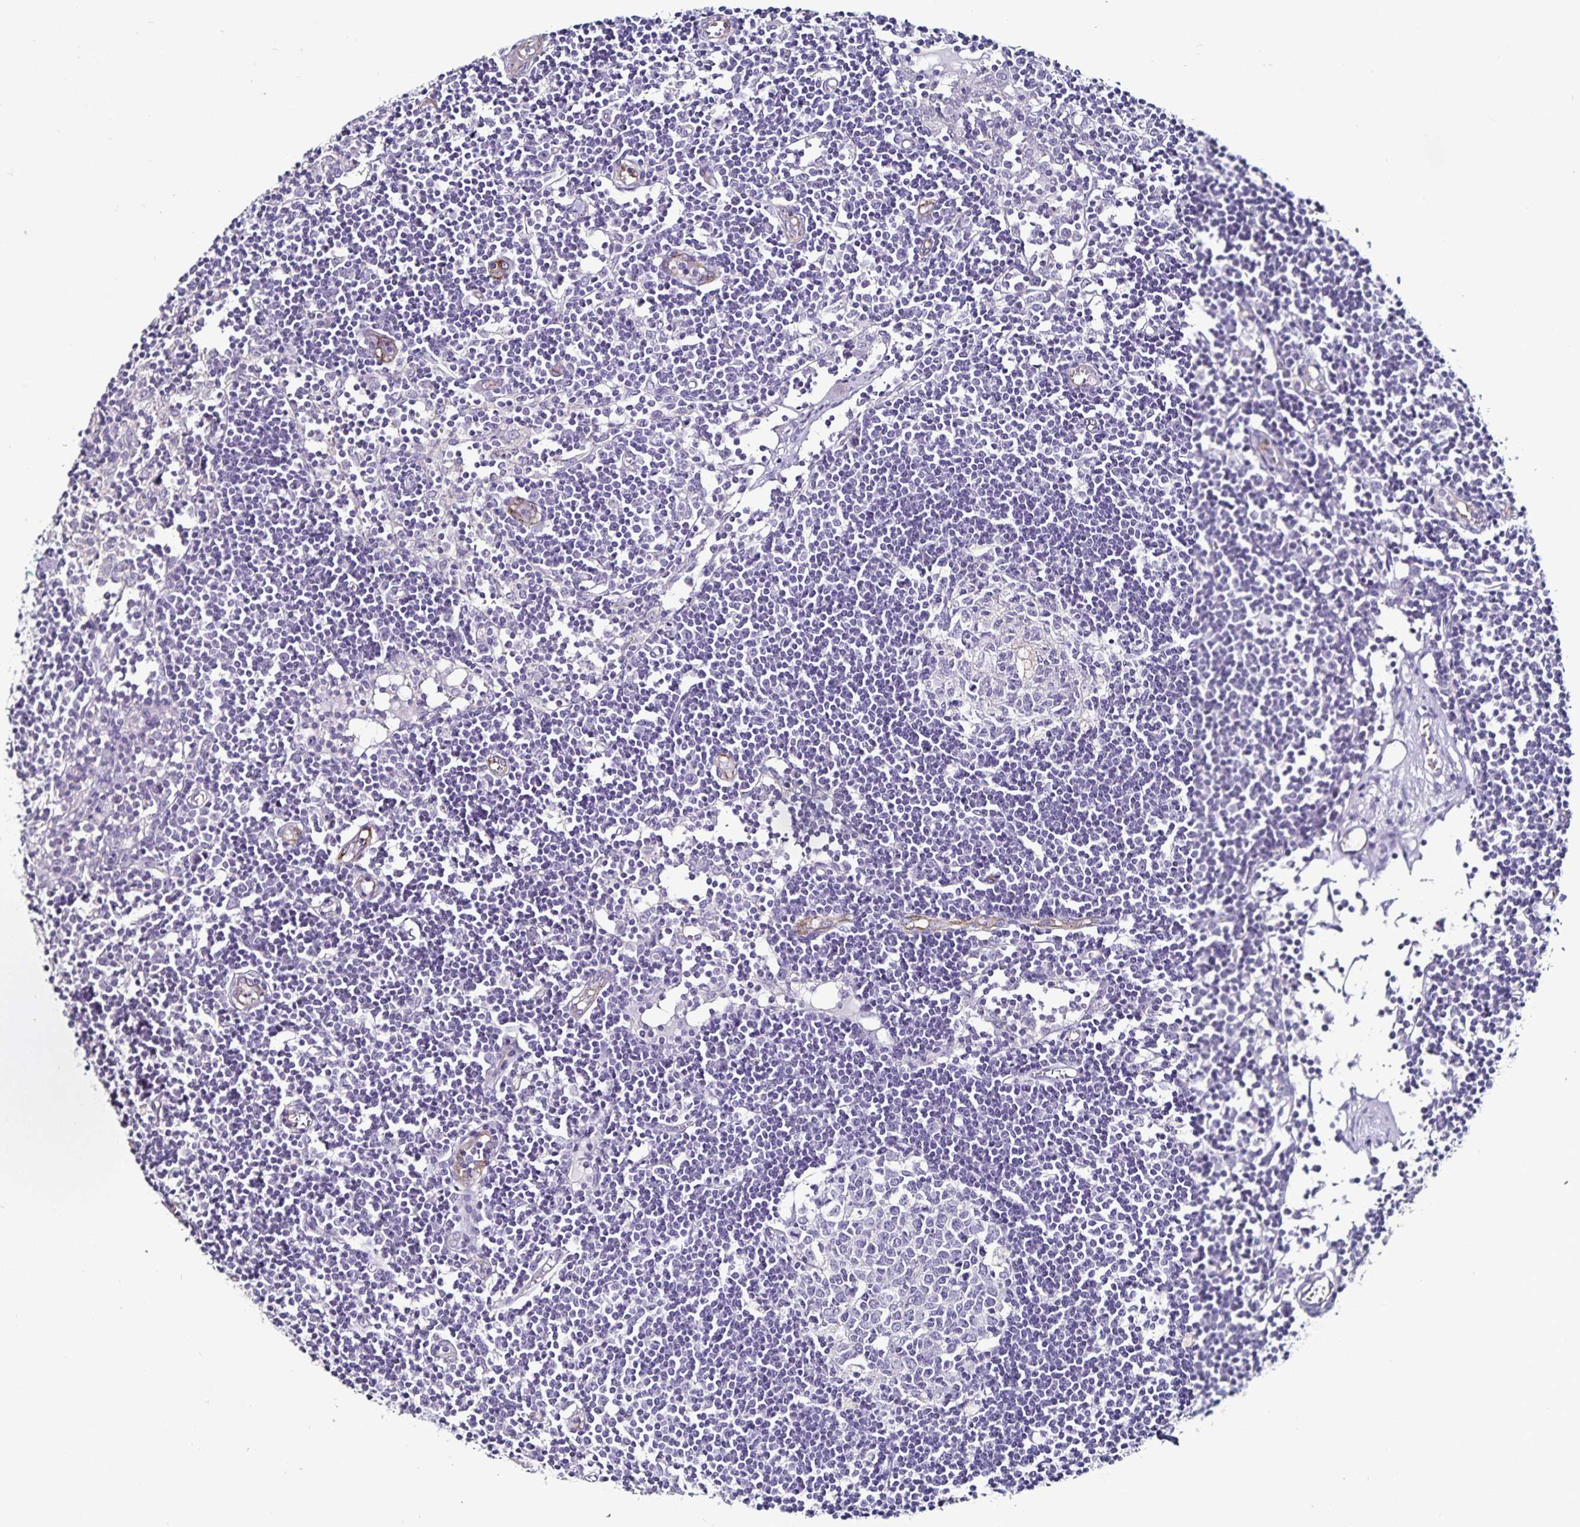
{"staining": {"intensity": "negative", "quantity": "none", "location": "none"}, "tissue": "lymph node", "cell_type": "Germinal center cells", "image_type": "normal", "snomed": [{"axis": "morphology", "description": "Normal tissue, NOS"}, {"axis": "topography", "description": "Lymph node"}], "caption": "The photomicrograph shows no significant staining in germinal center cells of lymph node. (Brightfield microscopy of DAB (3,3'-diaminobenzidine) immunohistochemistry (IHC) at high magnification).", "gene": "TSPAN7", "patient": {"sex": "female", "age": 11}}